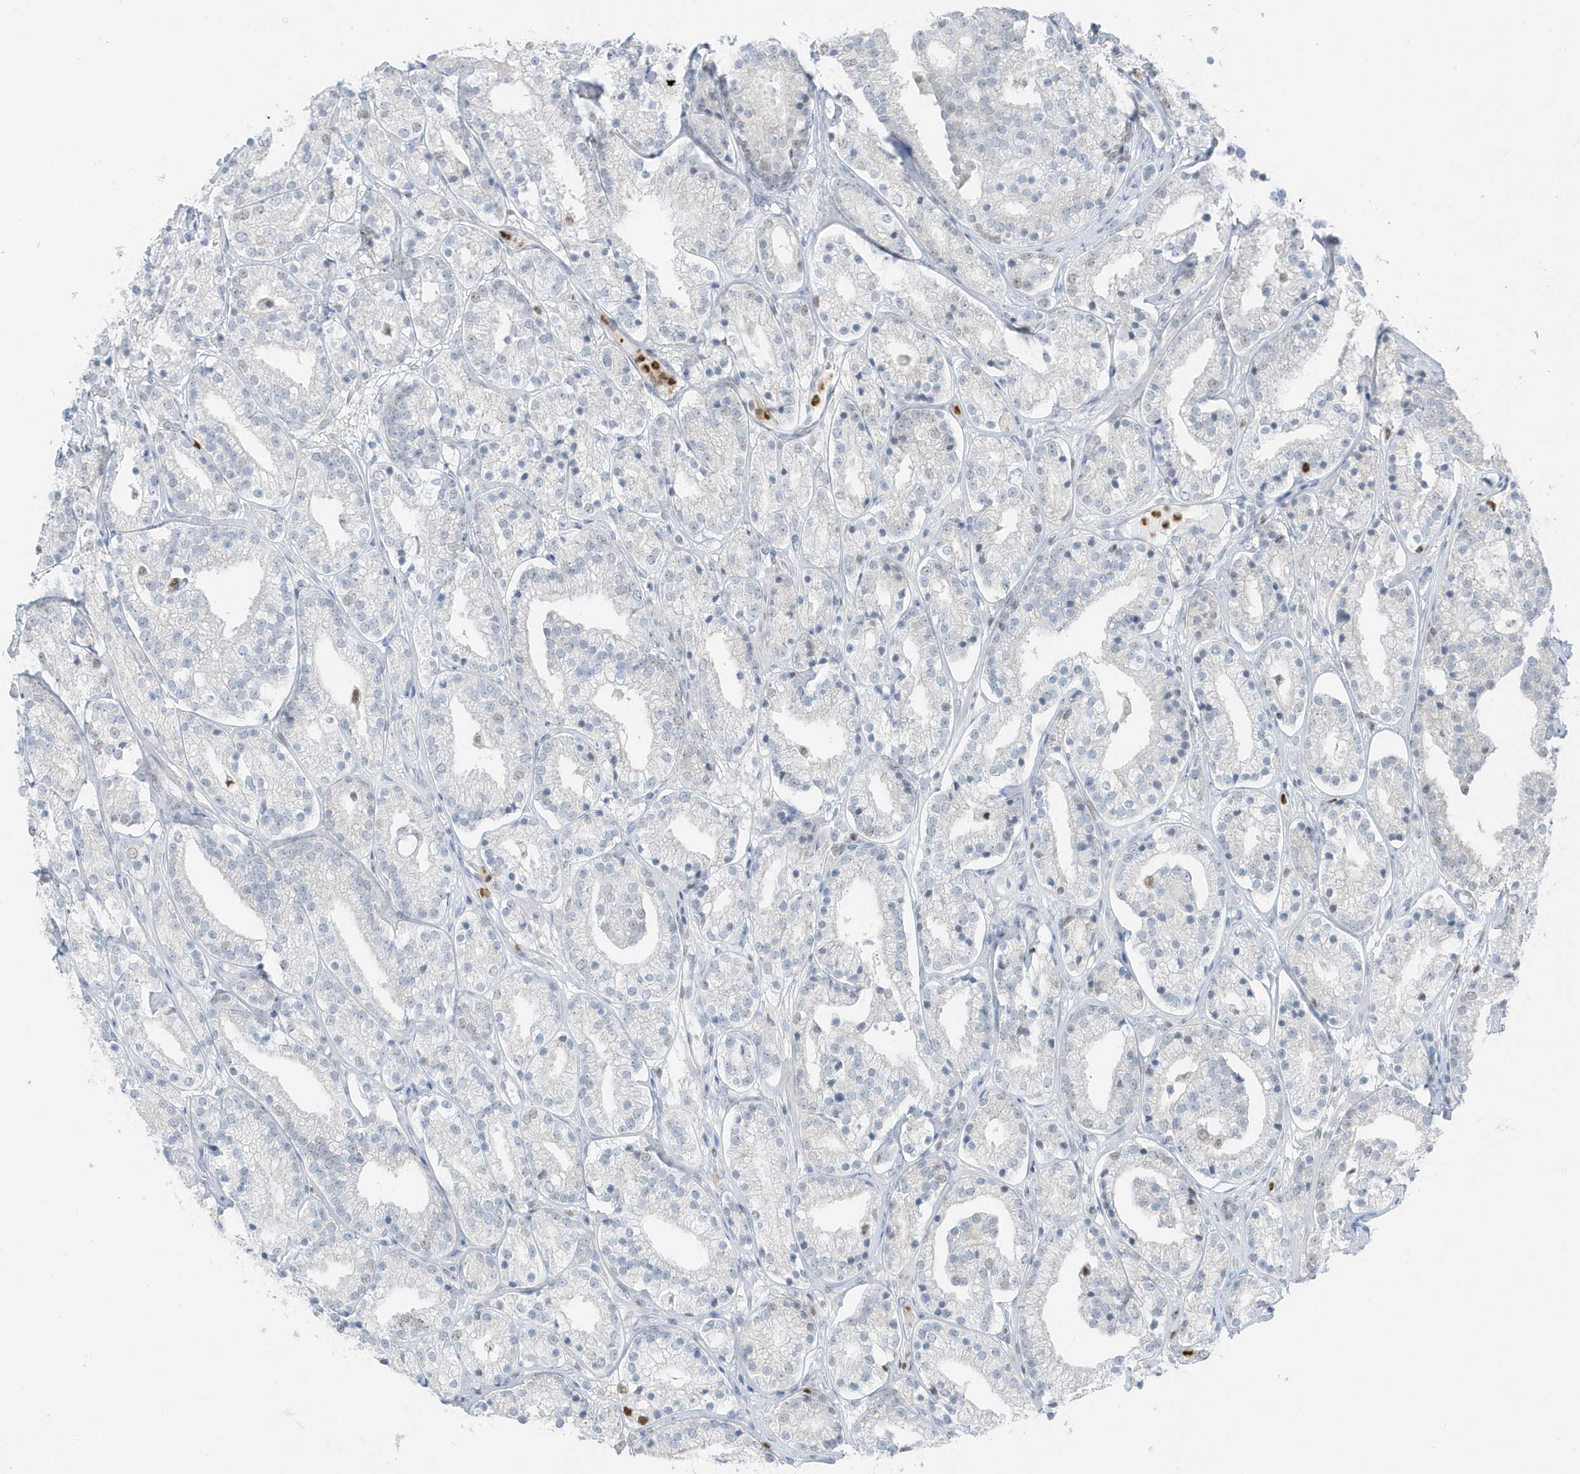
{"staining": {"intensity": "weak", "quantity": "25%-75%", "location": "nuclear"}, "tissue": "prostate cancer", "cell_type": "Tumor cells", "image_type": "cancer", "snomed": [{"axis": "morphology", "description": "Adenocarcinoma, High grade"}, {"axis": "topography", "description": "Prostate"}], "caption": "Immunohistochemistry (DAB) staining of adenocarcinoma (high-grade) (prostate) exhibits weak nuclear protein staining in approximately 25%-75% of tumor cells.", "gene": "SMIM34", "patient": {"sex": "male", "age": 69}}